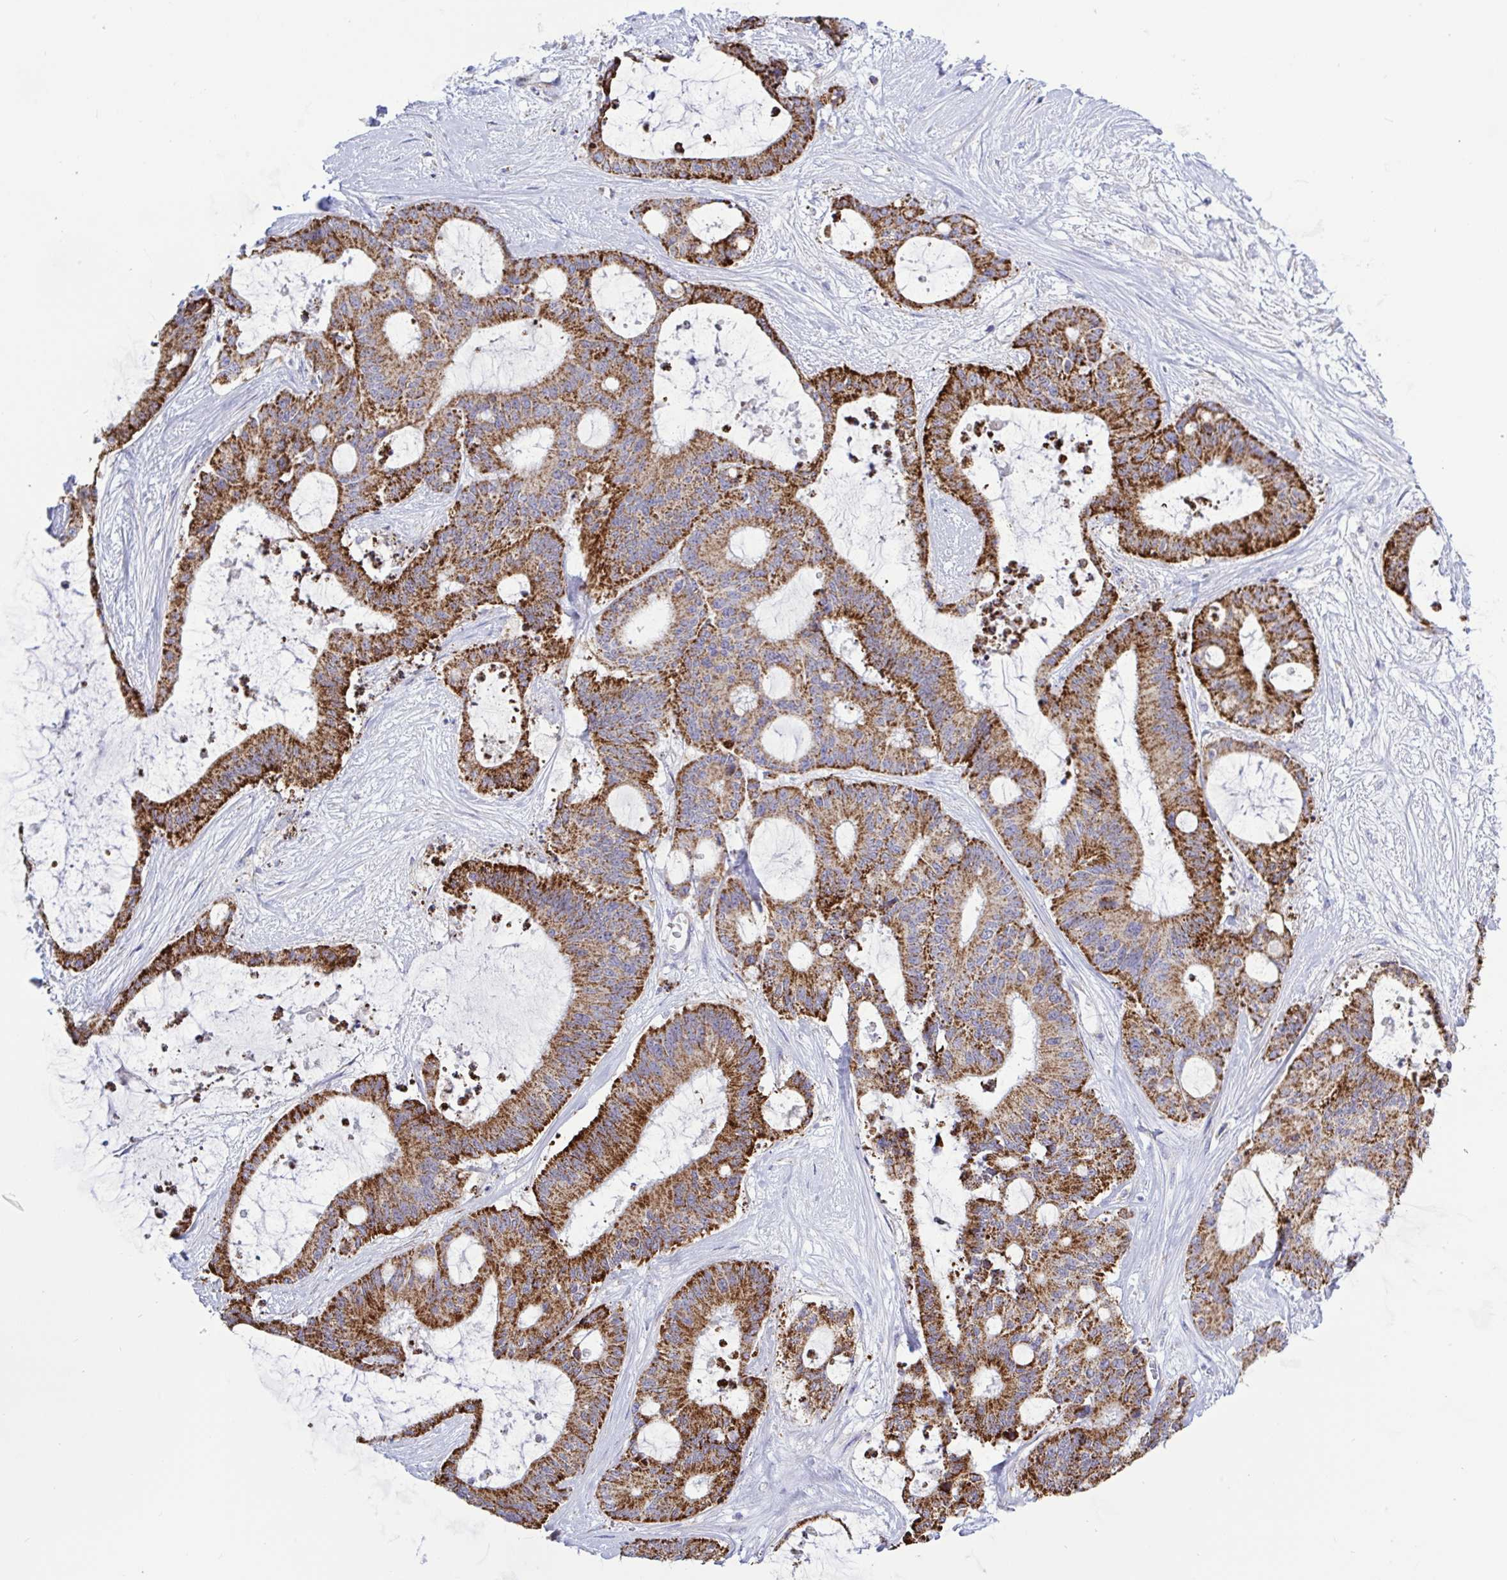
{"staining": {"intensity": "strong", "quantity": ">75%", "location": "cytoplasmic/membranous"}, "tissue": "liver cancer", "cell_type": "Tumor cells", "image_type": "cancer", "snomed": [{"axis": "morphology", "description": "Normal tissue, NOS"}, {"axis": "morphology", "description": "Cholangiocarcinoma"}, {"axis": "topography", "description": "Liver"}, {"axis": "topography", "description": "Peripheral nerve tissue"}], "caption": "Immunohistochemistry of liver cholangiocarcinoma exhibits high levels of strong cytoplasmic/membranous staining in approximately >75% of tumor cells. The staining was performed using DAB (3,3'-diaminobenzidine), with brown indicating positive protein expression. Nuclei are stained blue with hematoxylin.", "gene": "HSPE1", "patient": {"sex": "female", "age": 73}}